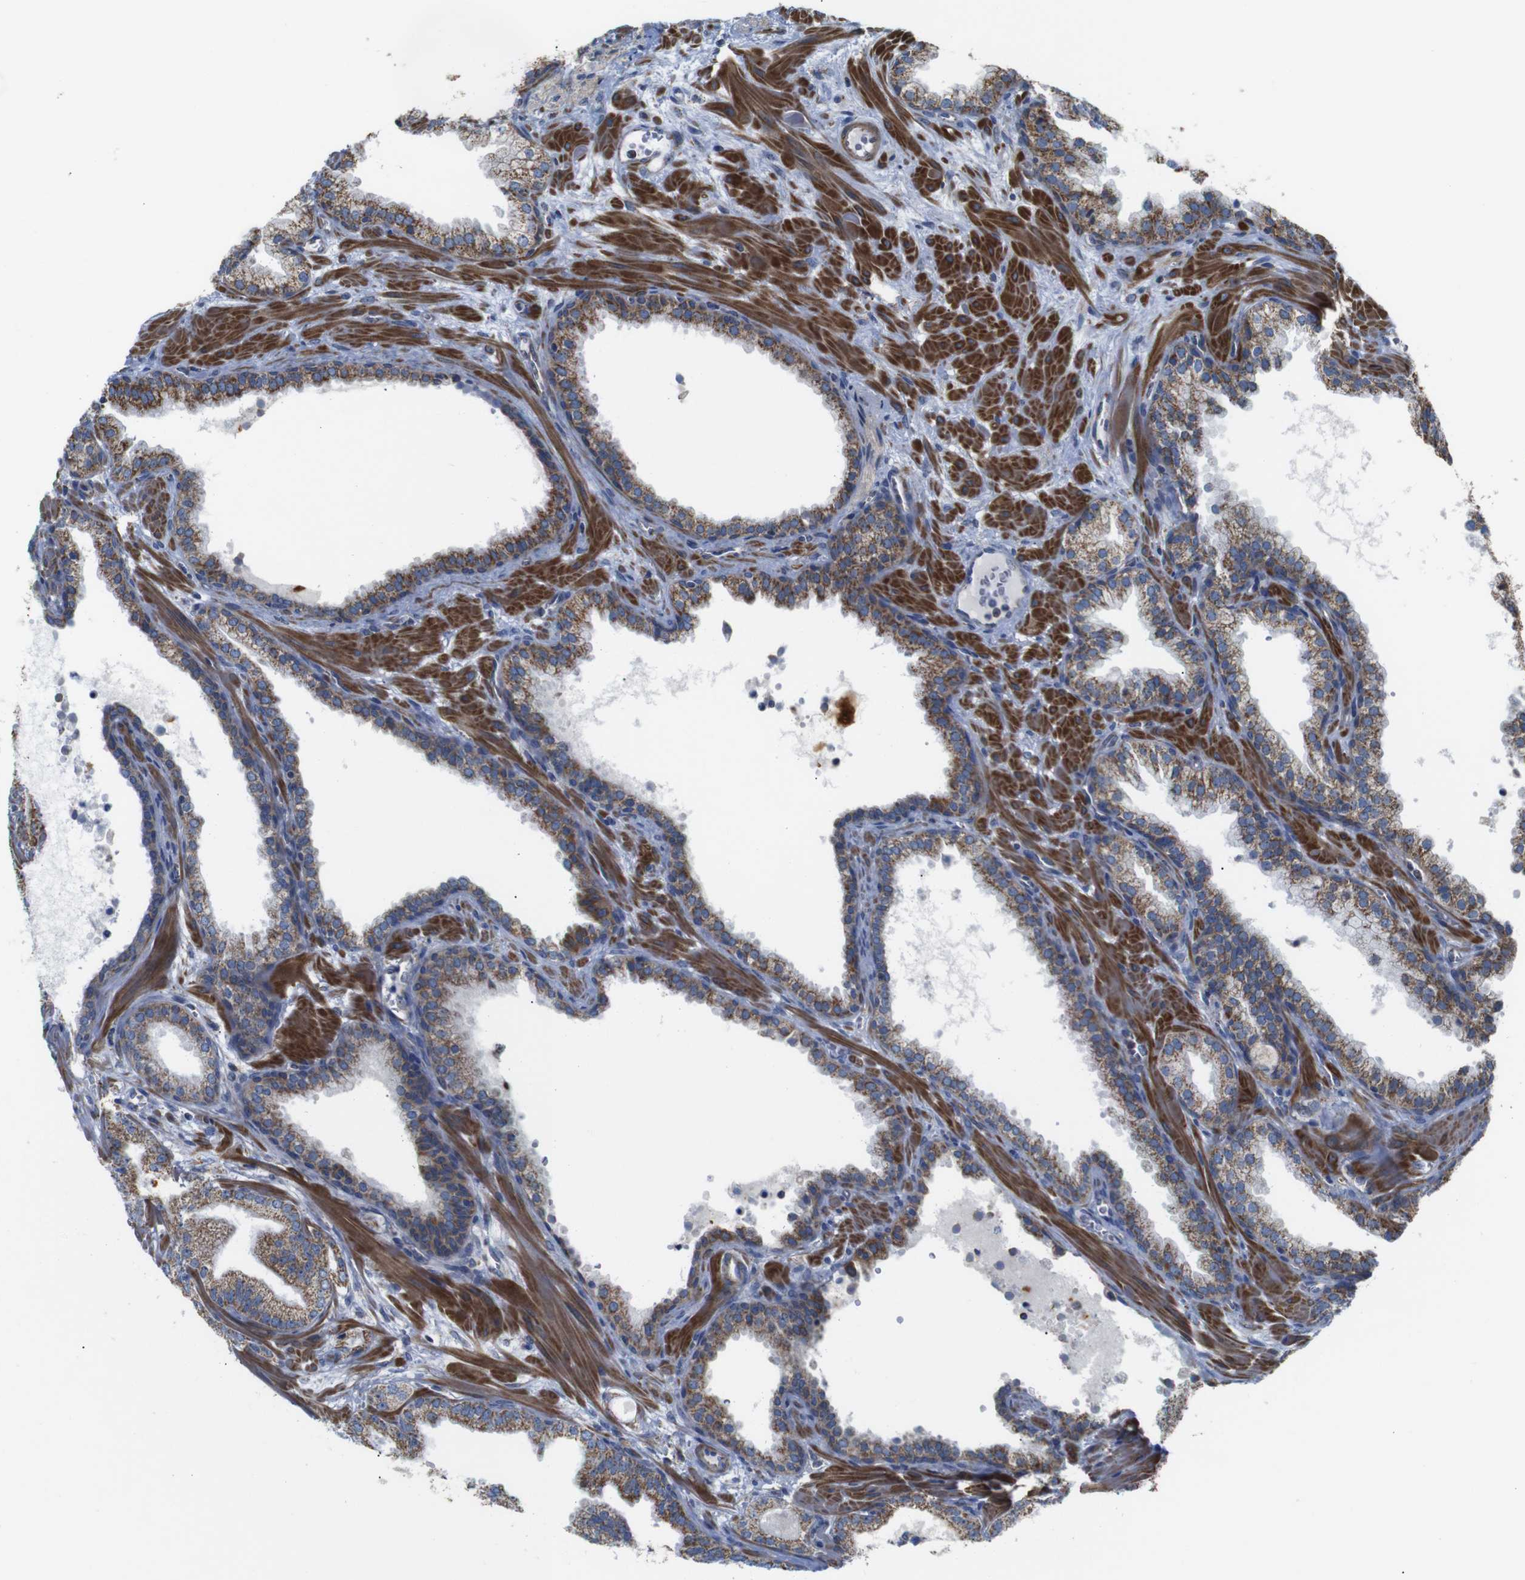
{"staining": {"intensity": "moderate", "quantity": ">75%", "location": "cytoplasmic/membranous"}, "tissue": "prostate cancer", "cell_type": "Tumor cells", "image_type": "cancer", "snomed": [{"axis": "morphology", "description": "Adenocarcinoma, Low grade"}, {"axis": "topography", "description": "Prostate"}], "caption": "Immunohistochemistry (IHC) photomicrograph of neoplastic tissue: human prostate adenocarcinoma (low-grade) stained using immunohistochemistry reveals medium levels of moderate protein expression localized specifically in the cytoplasmic/membranous of tumor cells, appearing as a cytoplasmic/membranous brown color.", "gene": "FAM171B", "patient": {"sex": "male", "age": 59}}